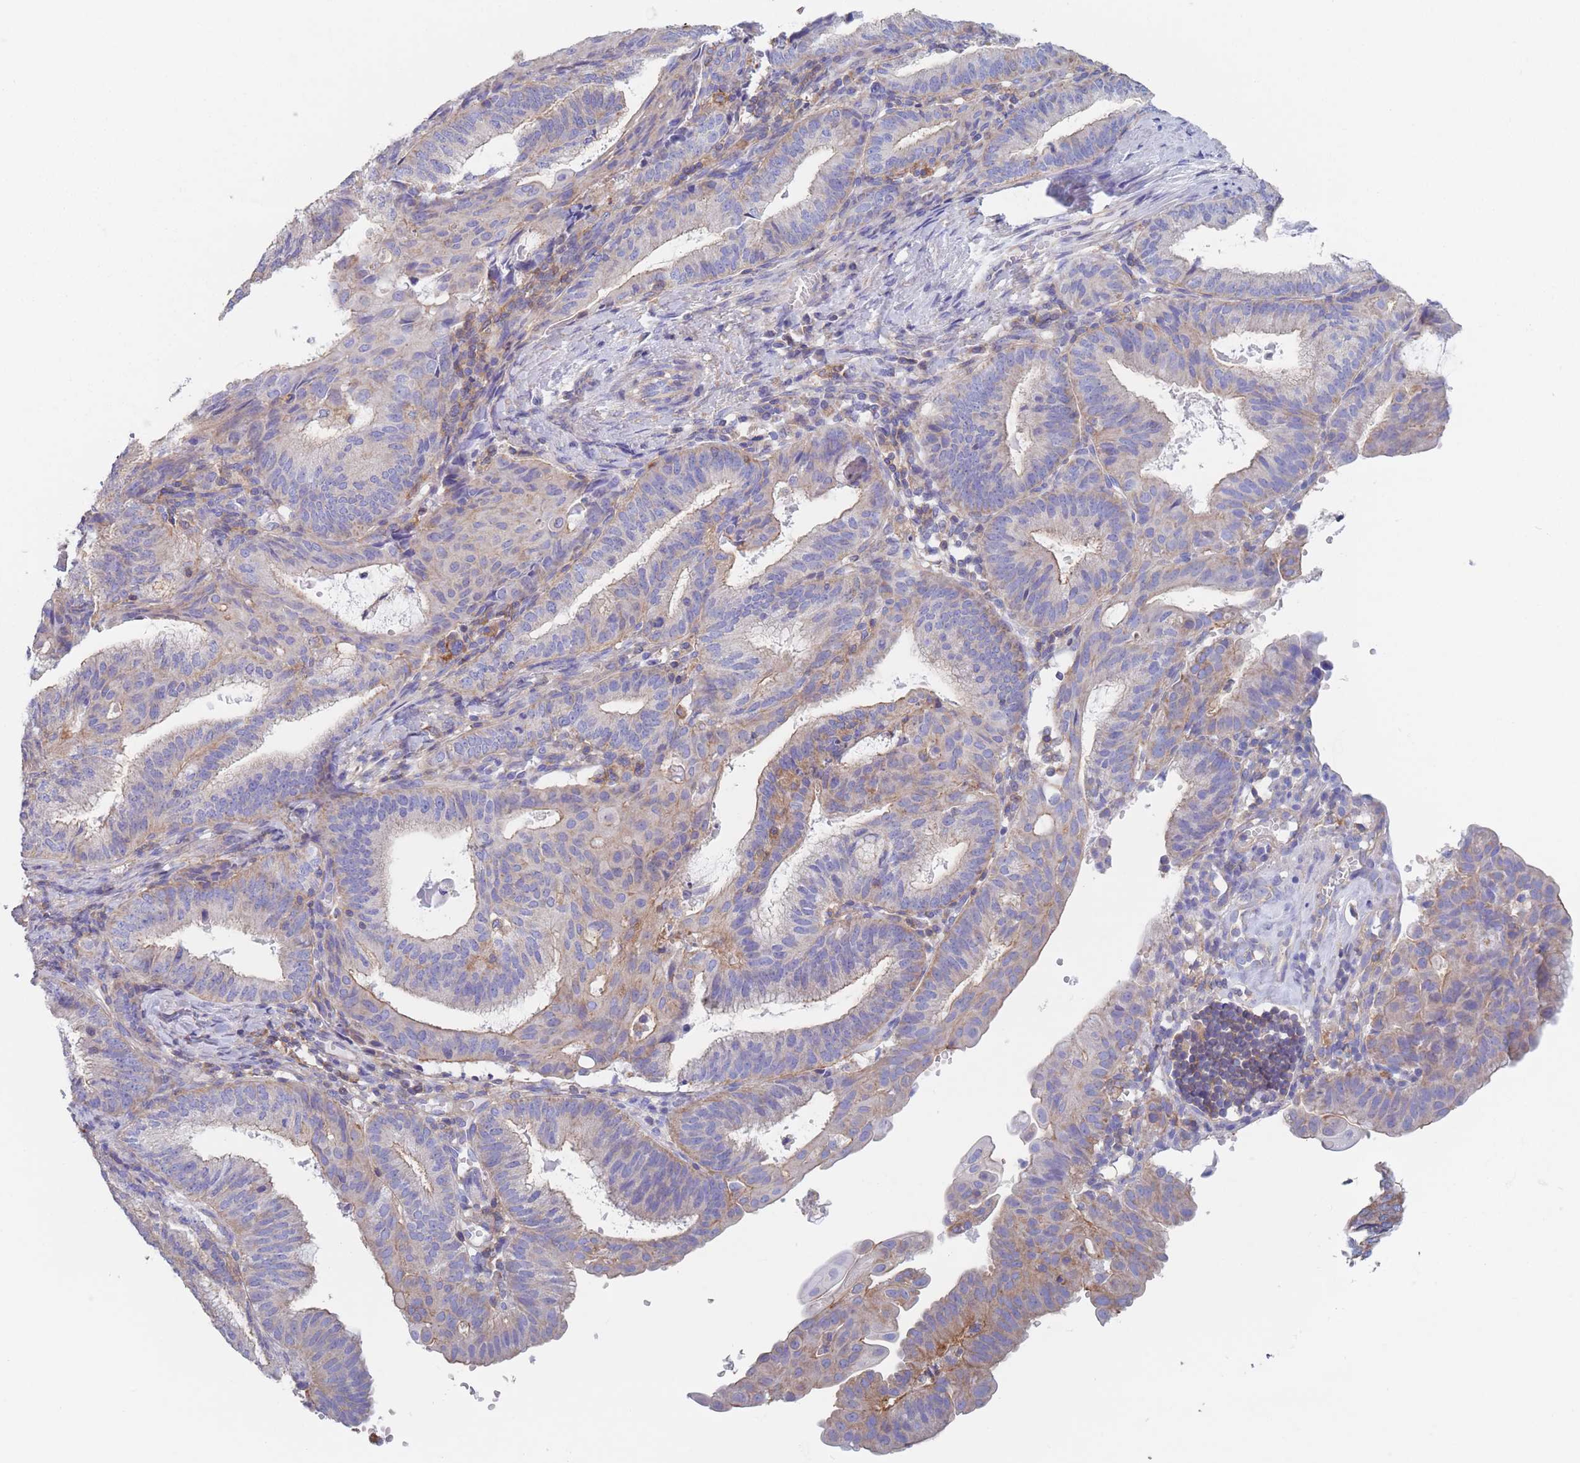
{"staining": {"intensity": "weak", "quantity": "<25%", "location": "cytoplasmic/membranous"}, "tissue": "endometrial cancer", "cell_type": "Tumor cells", "image_type": "cancer", "snomed": [{"axis": "morphology", "description": "Adenocarcinoma, NOS"}, {"axis": "topography", "description": "Endometrium"}], "caption": "High power microscopy micrograph of an immunohistochemistry (IHC) micrograph of endometrial cancer, revealing no significant positivity in tumor cells.", "gene": "ADH1A", "patient": {"sex": "female", "age": 49}}